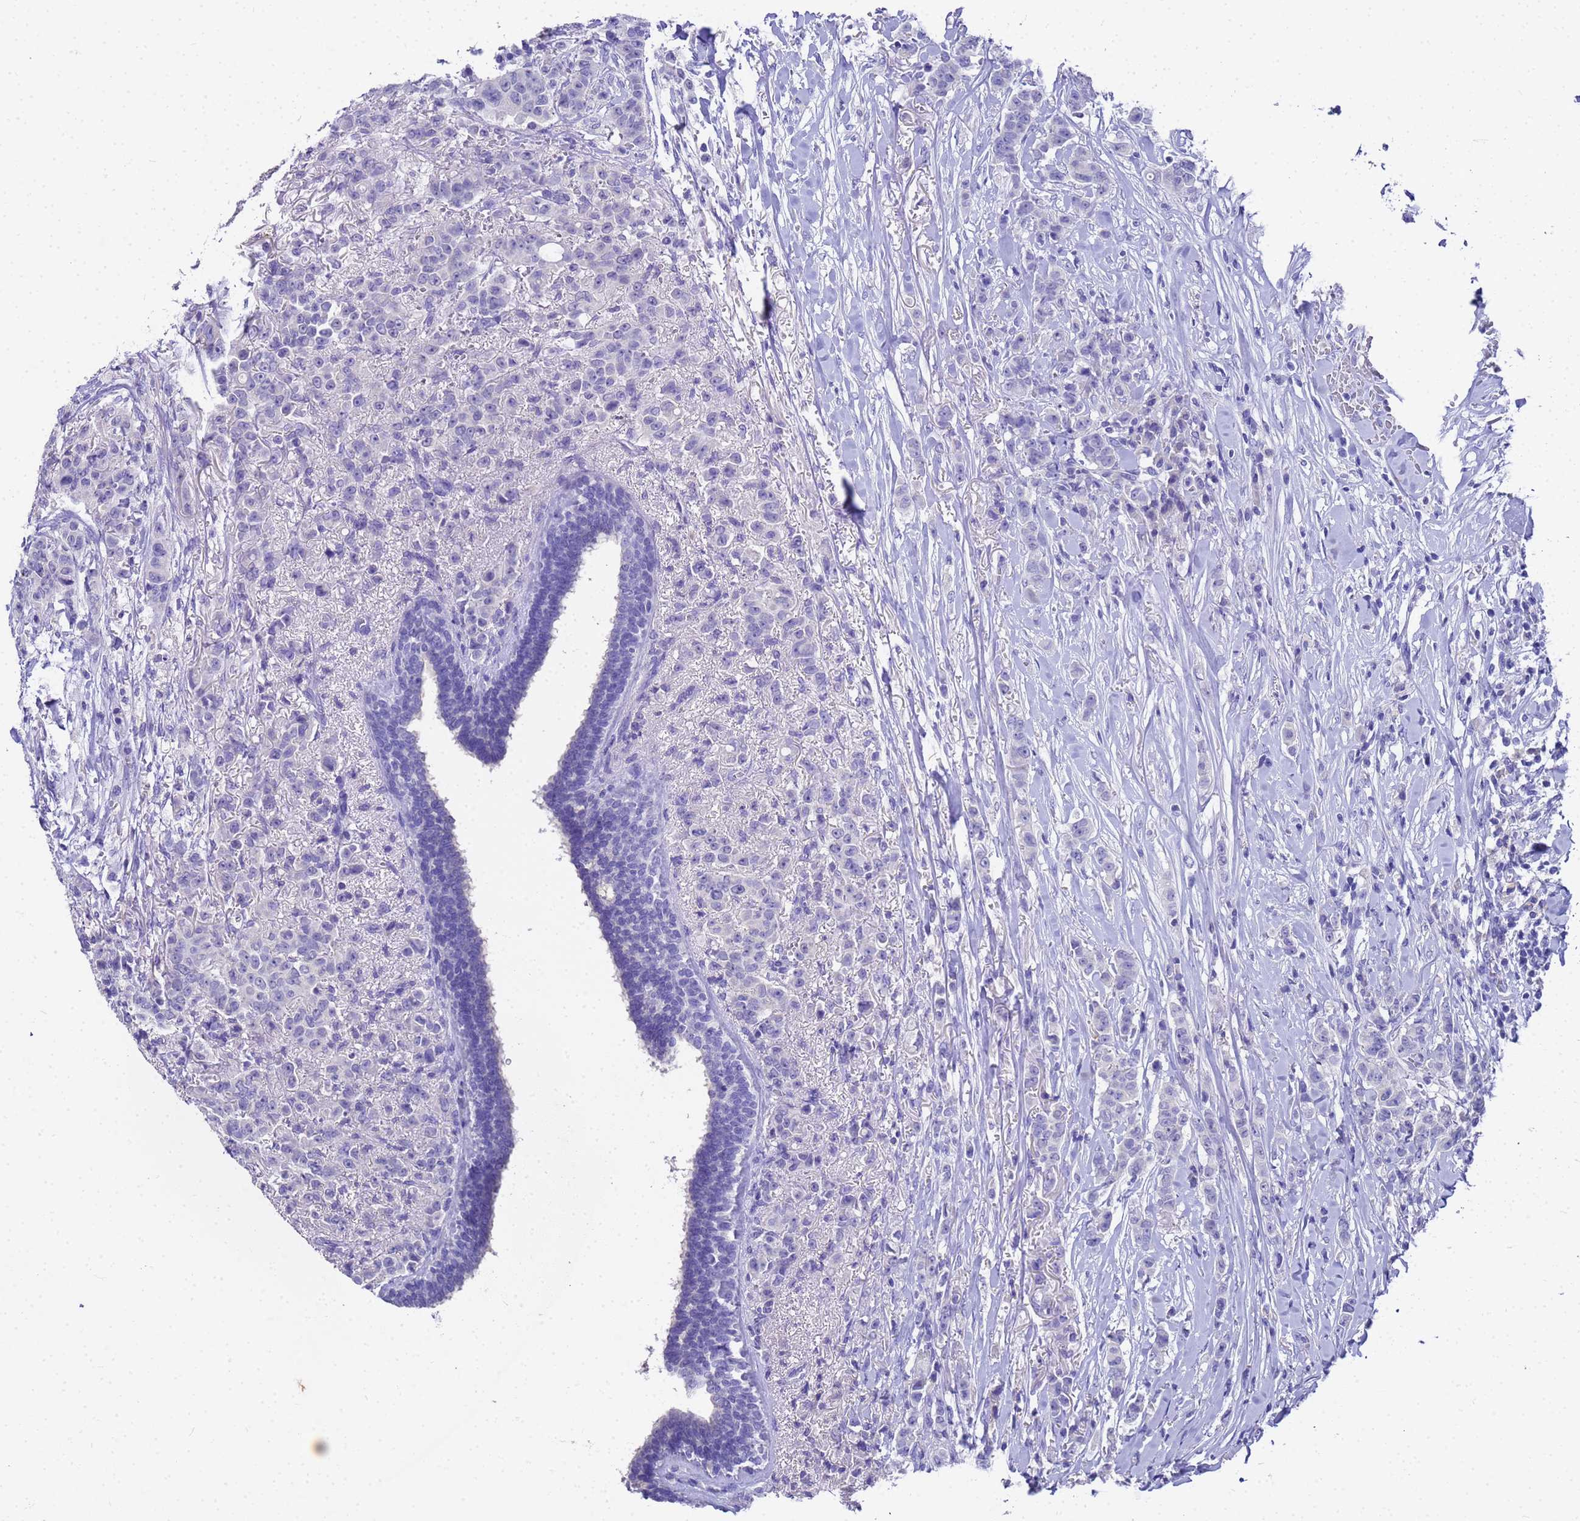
{"staining": {"intensity": "negative", "quantity": "none", "location": "none"}, "tissue": "breast cancer", "cell_type": "Tumor cells", "image_type": "cancer", "snomed": [{"axis": "morphology", "description": "Duct carcinoma"}, {"axis": "topography", "description": "Breast"}], "caption": "There is no significant expression in tumor cells of breast infiltrating ductal carcinoma.", "gene": "MS4A13", "patient": {"sex": "female", "age": 40}}